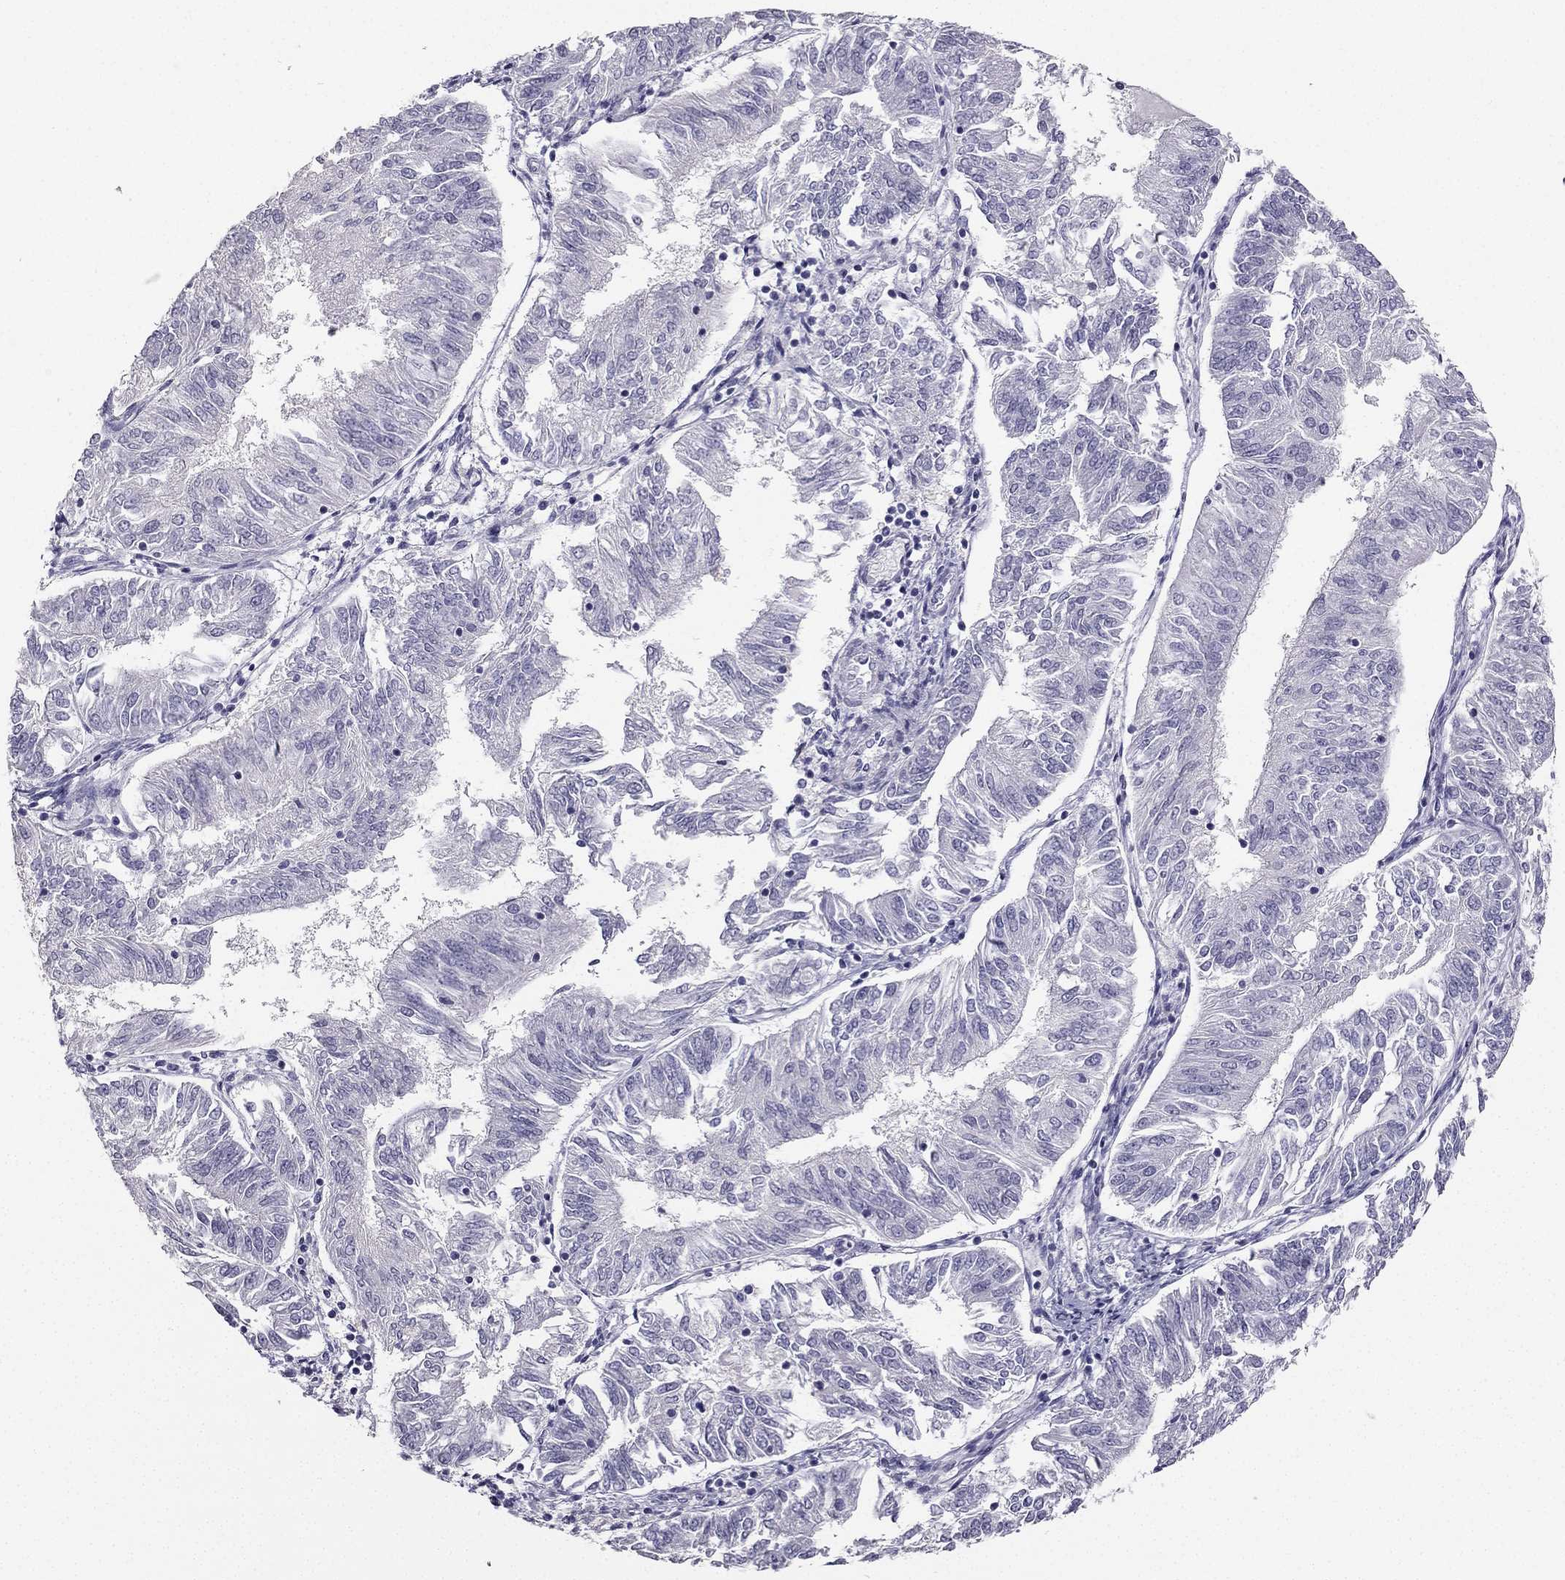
{"staining": {"intensity": "negative", "quantity": "none", "location": "none"}, "tissue": "endometrial cancer", "cell_type": "Tumor cells", "image_type": "cancer", "snomed": [{"axis": "morphology", "description": "Adenocarcinoma, NOS"}, {"axis": "topography", "description": "Endometrium"}], "caption": "The histopathology image shows no significant positivity in tumor cells of endometrial adenocarcinoma. (DAB (3,3'-diaminobenzidine) IHC with hematoxylin counter stain).", "gene": "CALB2", "patient": {"sex": "female", "age": 58}}